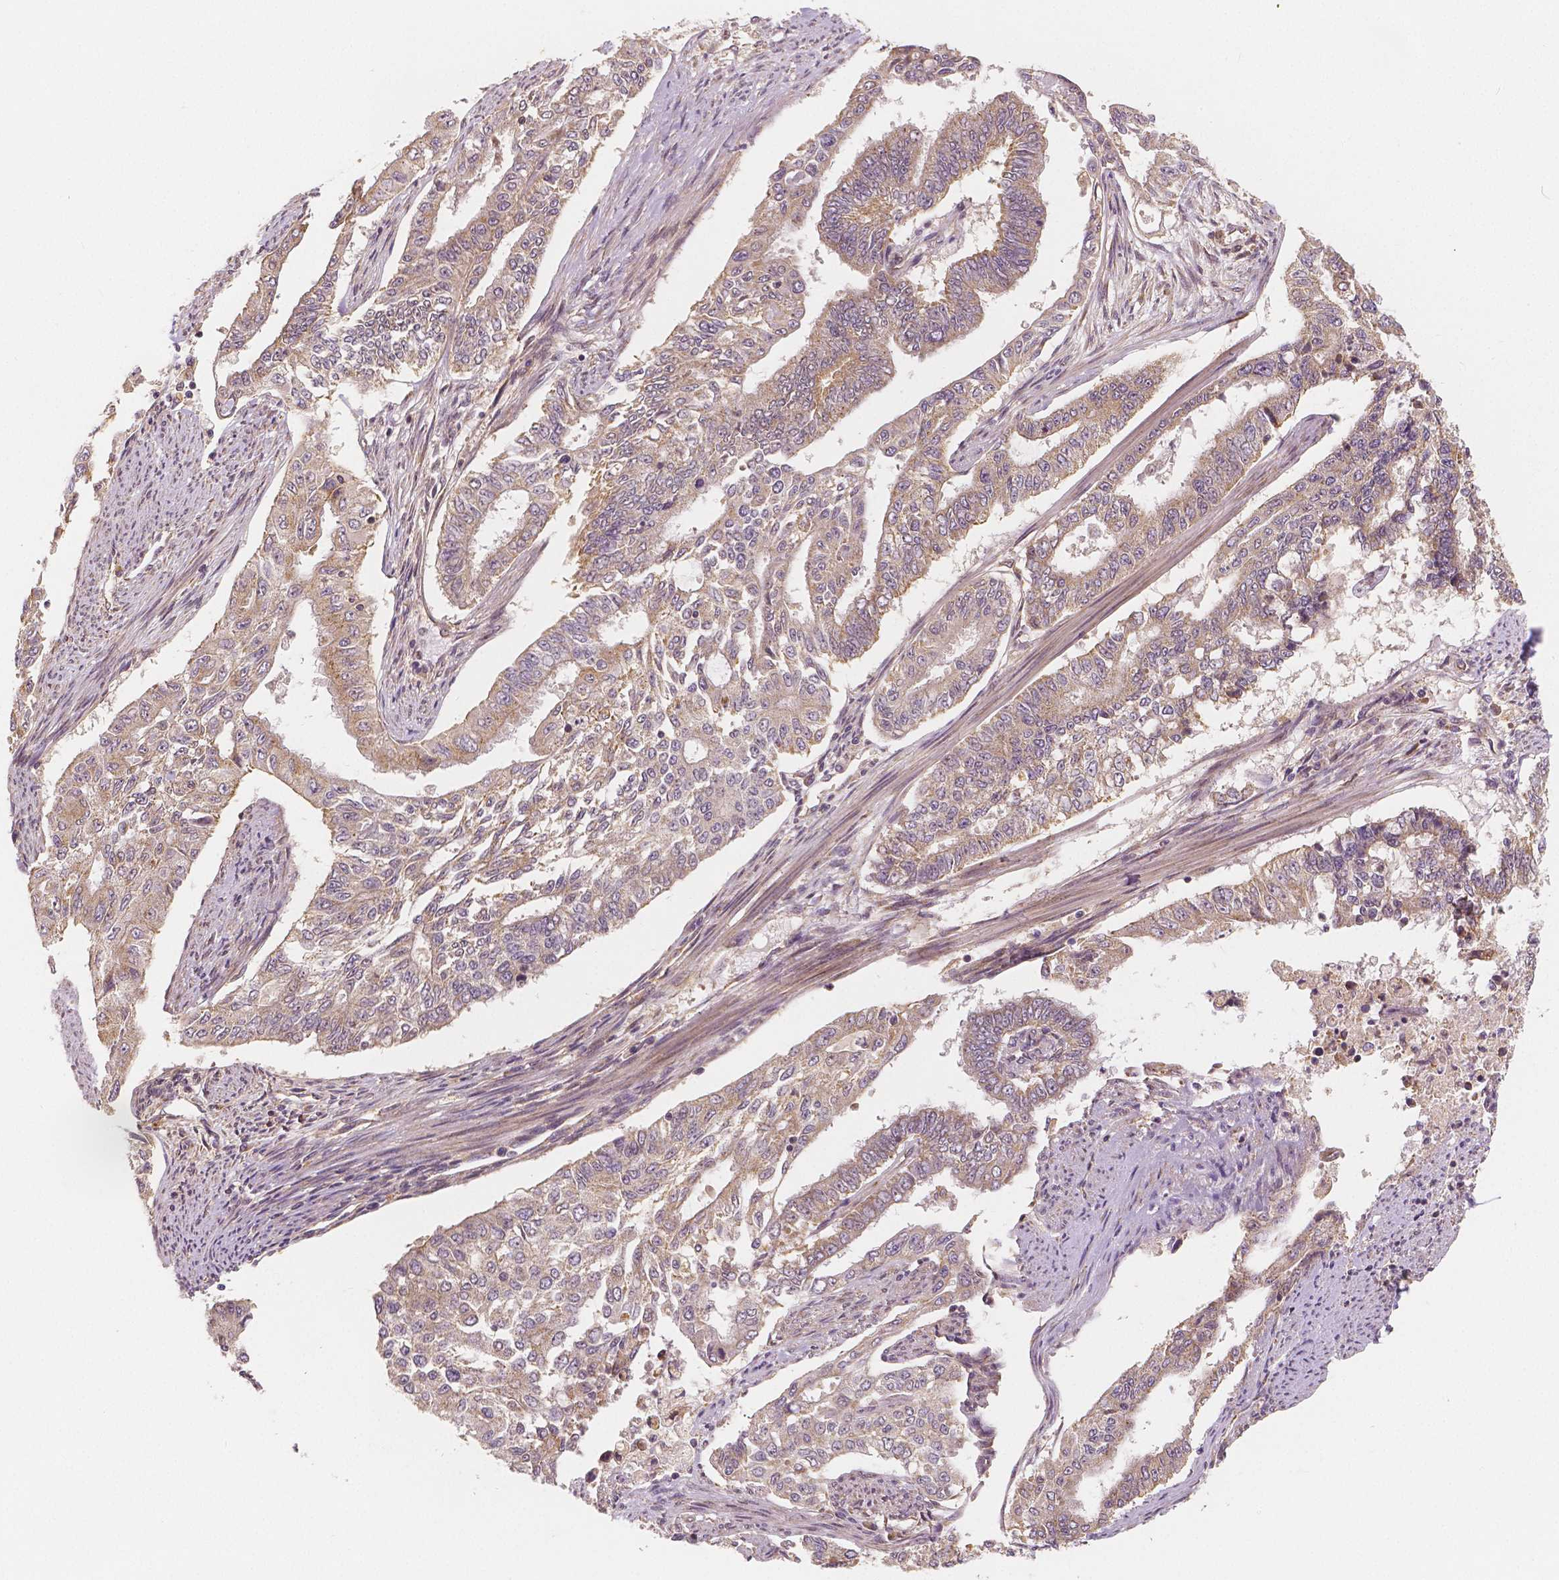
{"staining": {"intensity": "weak", "quantity": ">75%", "location": "cytoplasmic/membranous"}, "tissue": "endometrial cancer", "cell_type": "Tumor cells", "image_type": "cancer", "snomed": [{"axis": "morphology", "description": "Adenocarcinoma, NOS"}, {"axis": "topography", "description": "Uterus"}], "caption": "Brown immunohistochemical staining in human endometrial adenocarcinoma exhibits weak cytoplasmic/membranous positivity in approximately >75% of tumor cells. (brown staining indicates protein expression, while blue staining denotes nuclei).", "gene": "SNX12", "patient": {"sex": "female", "age": 59}}